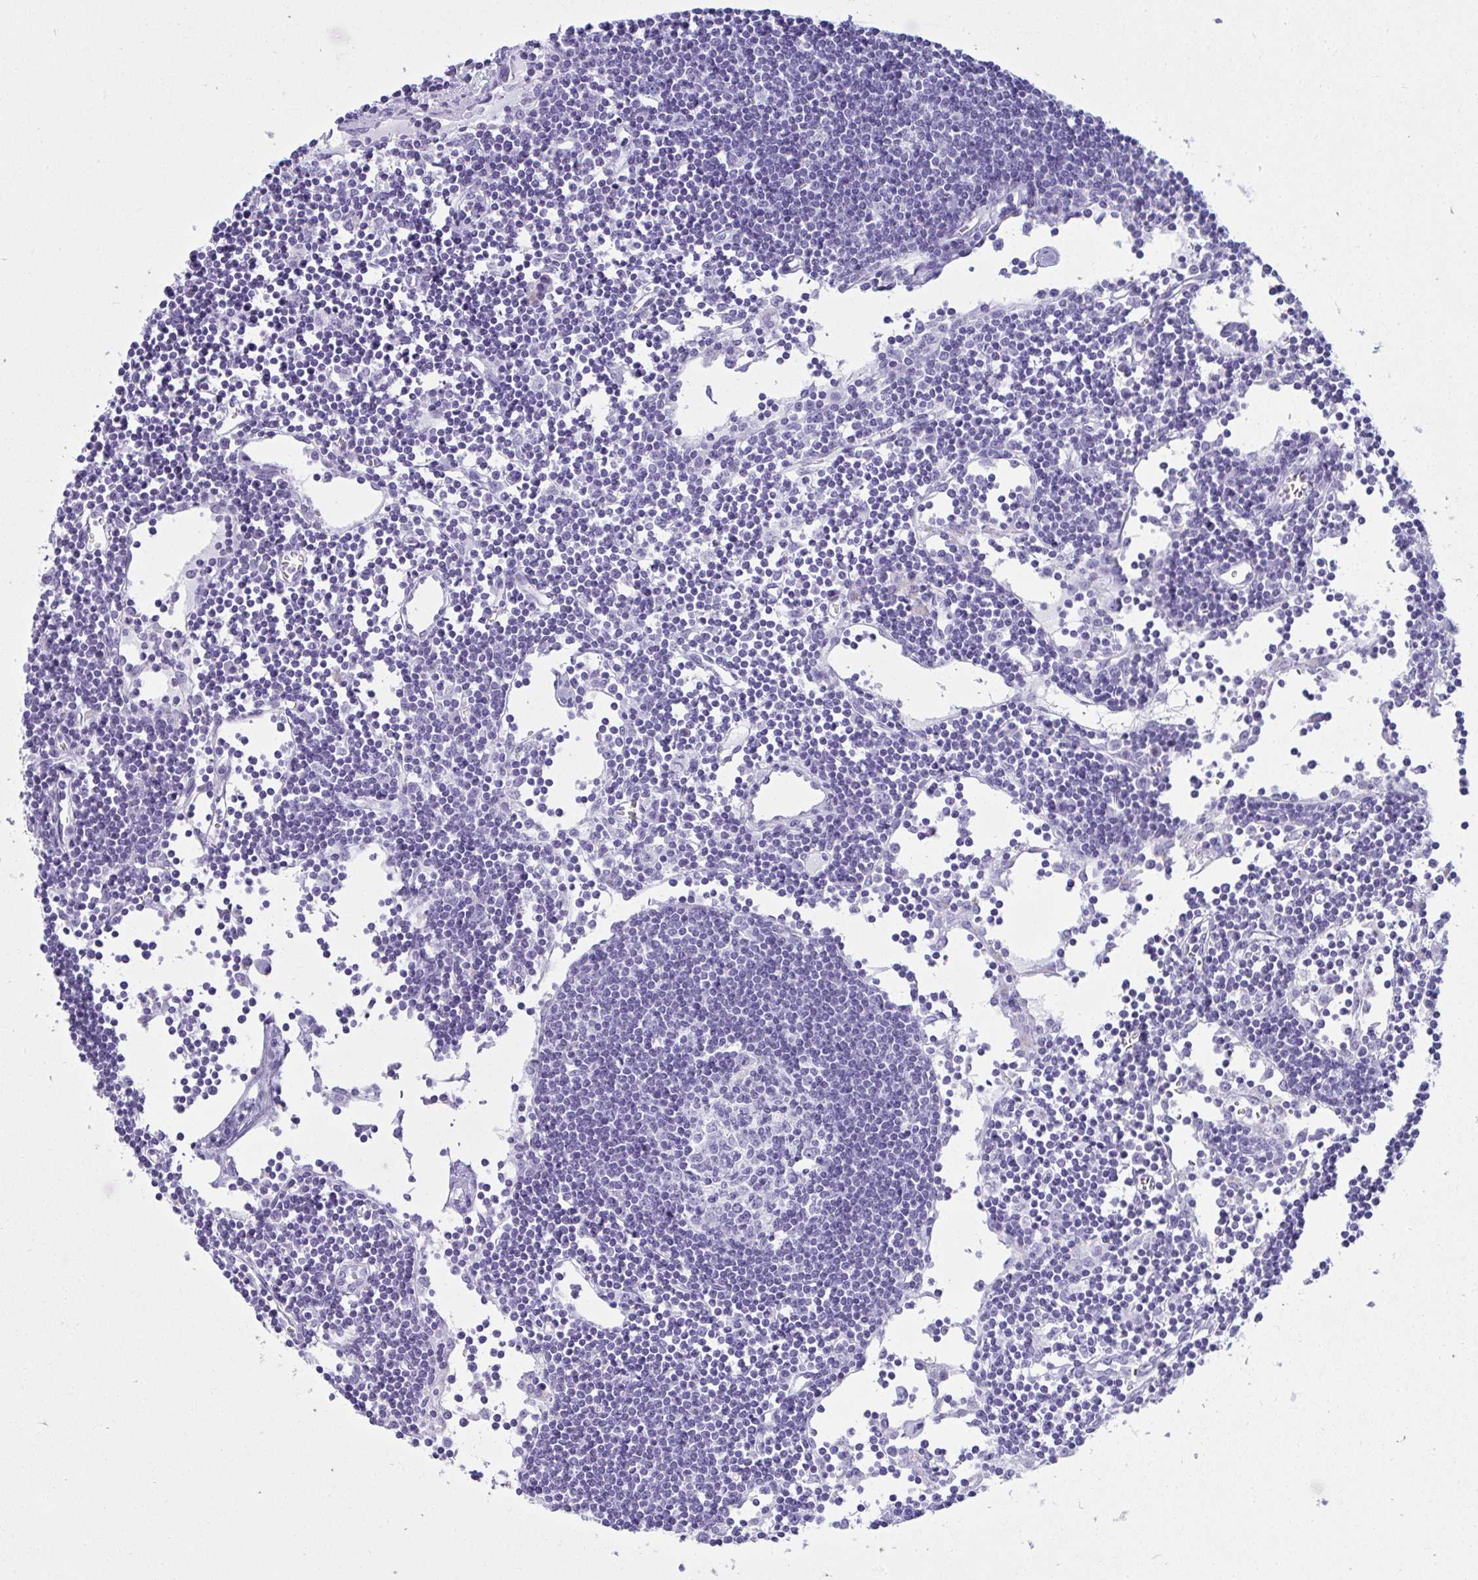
{"staining": {"intensity": "negative", "quantity": "none", "location": "none"}, "tissue": "lymph node", "cell_type": "Germinal center cells", "image_type": "normal", "snomed": [{"axis": "morphology", "description": "Normal tissue, NOS"}, {"axis": "topography", "description": "Lymph node"}], "caption": "IHC image of unremarkable lymph node: lymph node stained with DAB reveals no significant protein positivity in germinal center cells.", "gene": "CLGN", "patient": {"sex": "female", "age": 65}}